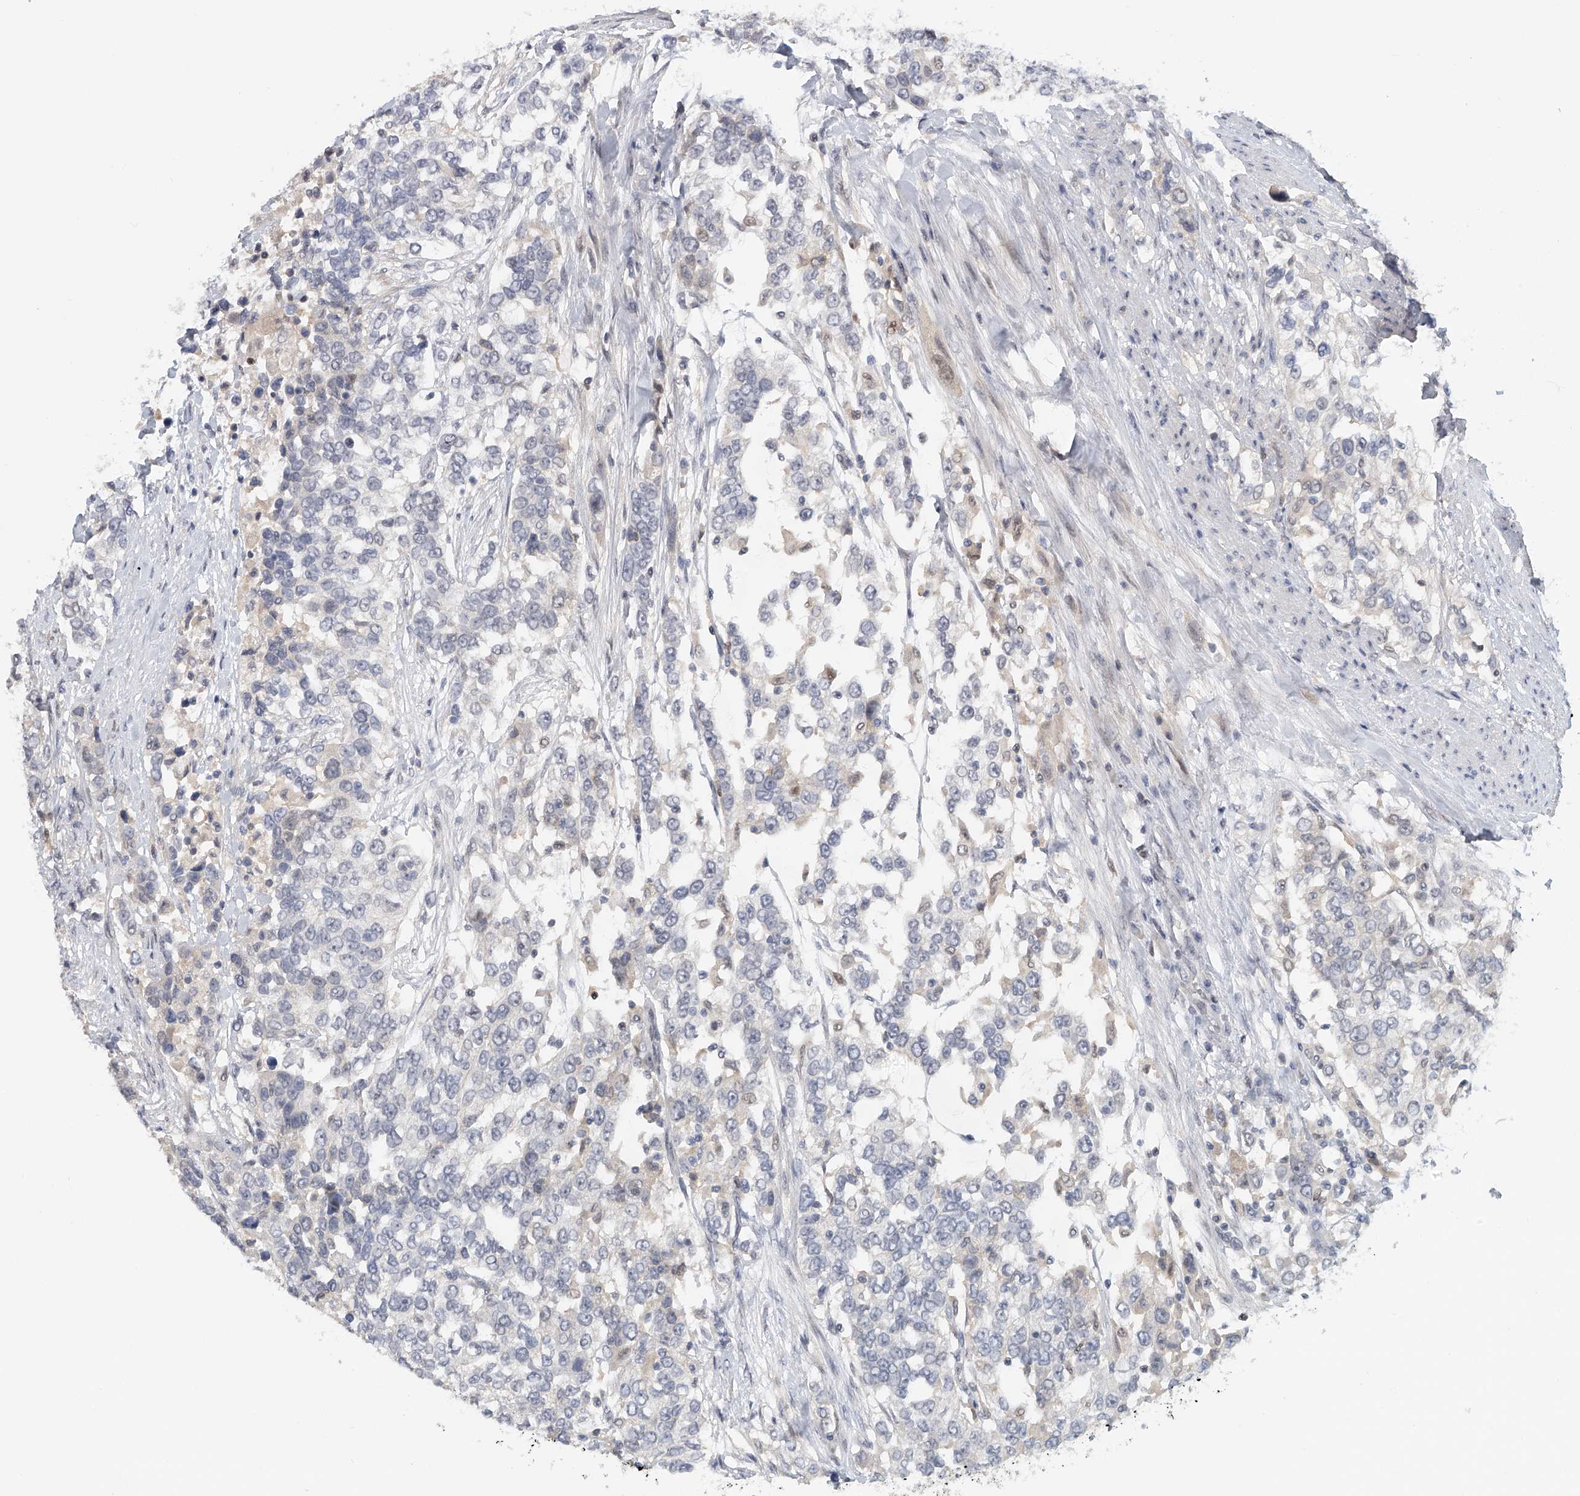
{"staining": {"intensity": "negative", "quantity": "none", "location": "none"}, "tissue": "urothelial cancer", "cell_type": "Tumor cells", "image_type": "cancer", "snomed": [{"axis": "morphology", "description": "Urothelial carcinoma, High grade"}, {"axis": "topography", "description": "Urinary bladder"}], "caption": "Protein analysis of urothelial carcinoma (high-grade) exhibits no significant staining in tumor cells.", "gene": "DDX43", "patient": {"sex": "female", "age": 80}}